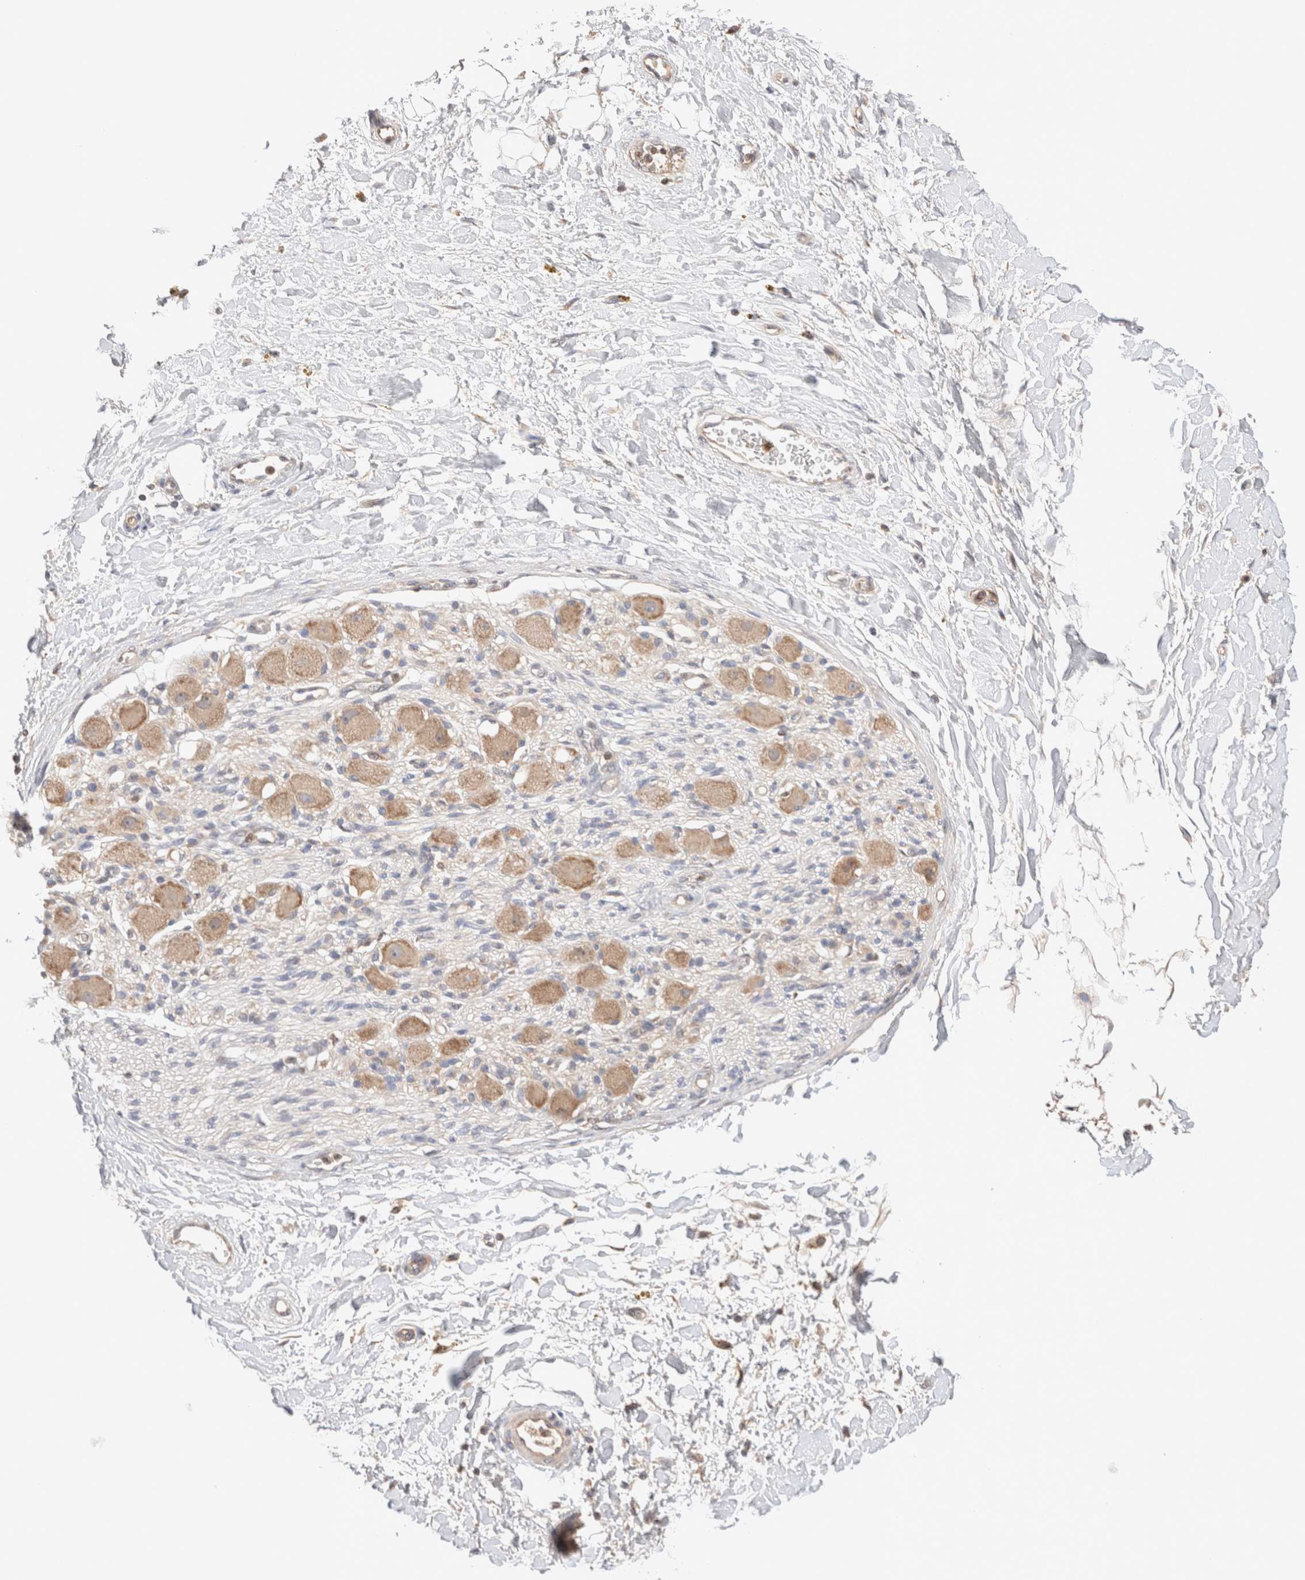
{"staining": {"intensity": "negative", "quantity": "none", "location": "none"}, "tissue": "adipose tissue", "cell_type": "Adipocytes", "image_type": "normal", "snomed": [{"axis": "morphology", "description": "Normal tissue, NOS"}, {"axis": "topography", "description": "Kidney"}, {"axis": "topography", "description": "Peripheral nerve tissue"}], "caption": "This is a photomicrograph of IHC staining of unremarkable adipose tissue, which shows no staining in adipocytes. Brightfield microscopy of immunohistochemistry stained with DAB (brown) and hematoxylin (blue), captured at high magnification.", "gene": "SIKE1", "patient": {"sex": "male", "age": 7}}